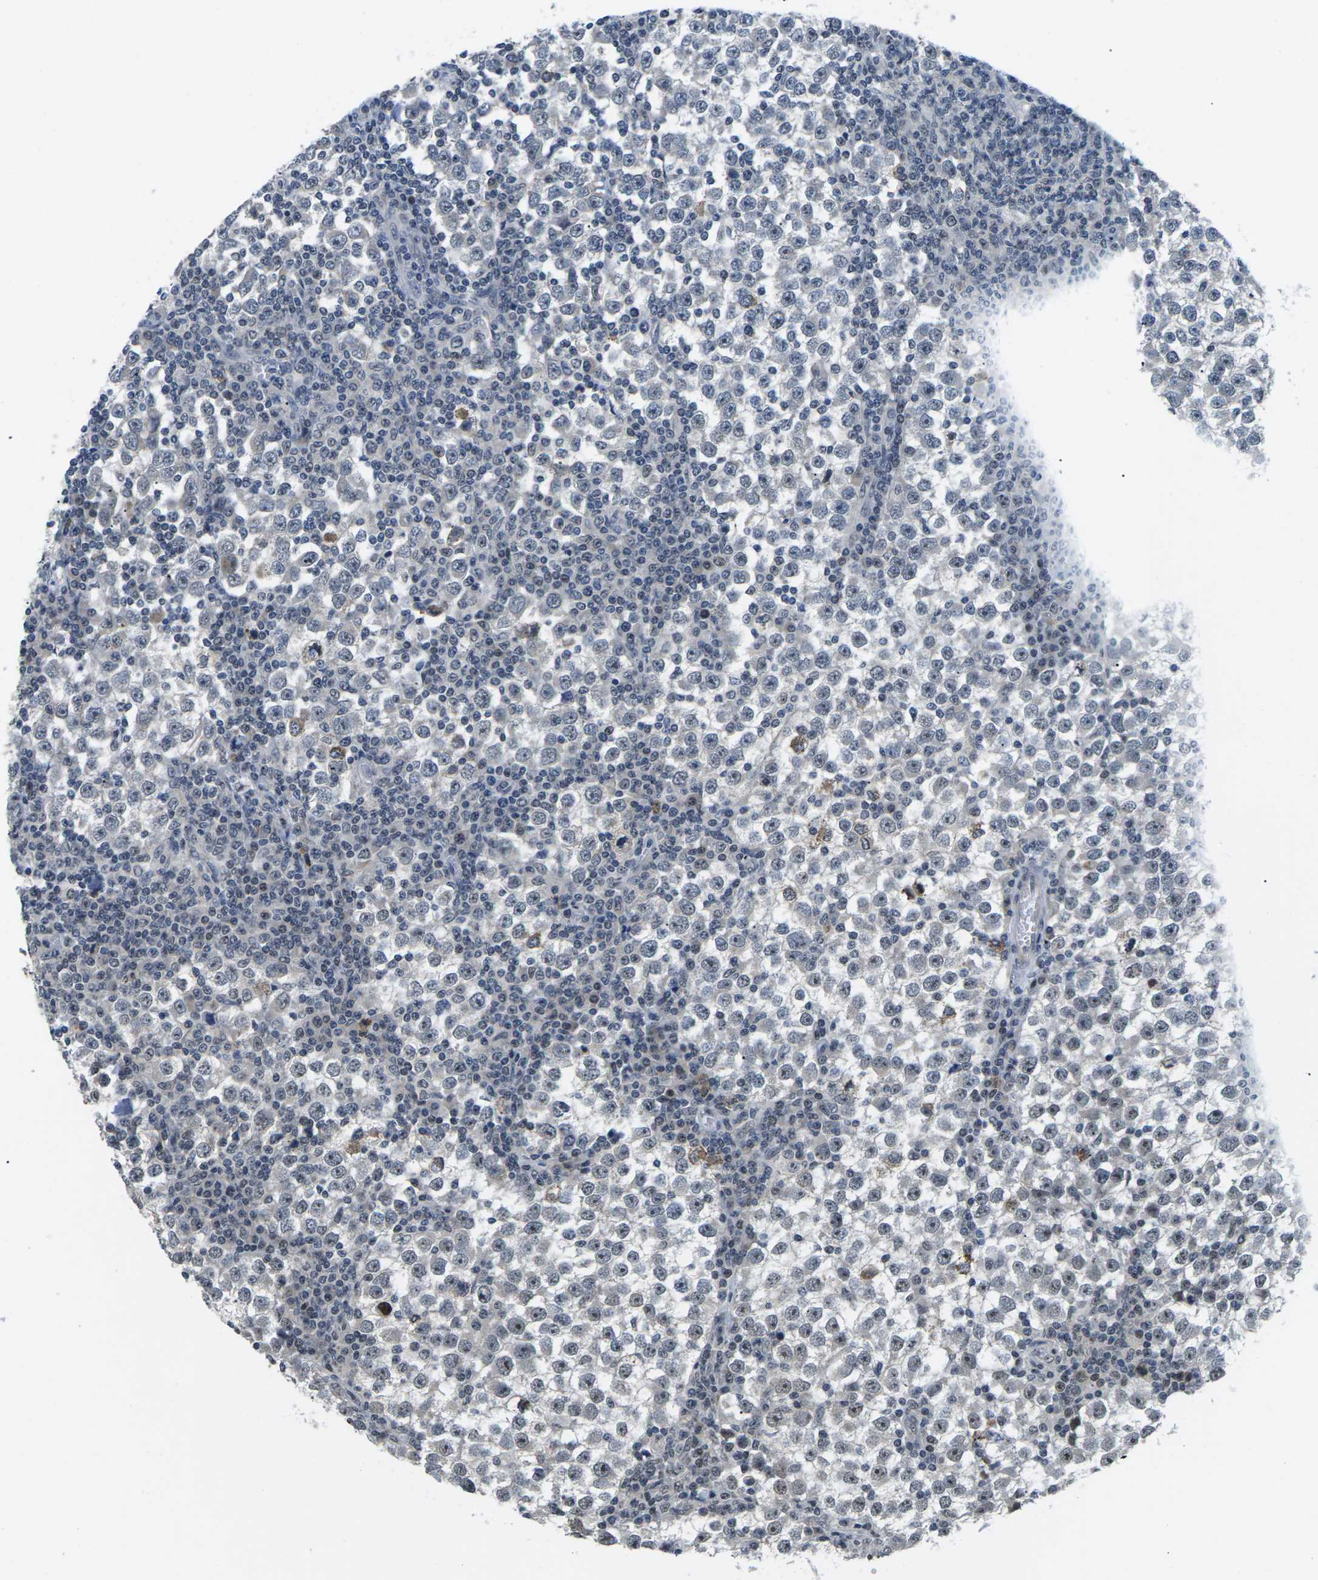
{"staining": {"intensity": "moderate", "quantity": "25%-75%", "location": "nuclear"}, "tissue": "testis cancer", "cell_type": "Tumor cells", "image_type": "cancer", "snomed": [{"axis": "morphology", "description": "Seminoma, NOS"}, {"axis": "topography", "description": "Testis"}], "caption": "Seminoma (testis) was stained to show a protein in brown. There is medium levels of moderate nuclear expression in about 25%-75% of tumor cells.", "gene": "NSRP1", "patient": {"sex": "male", "age": 65}}